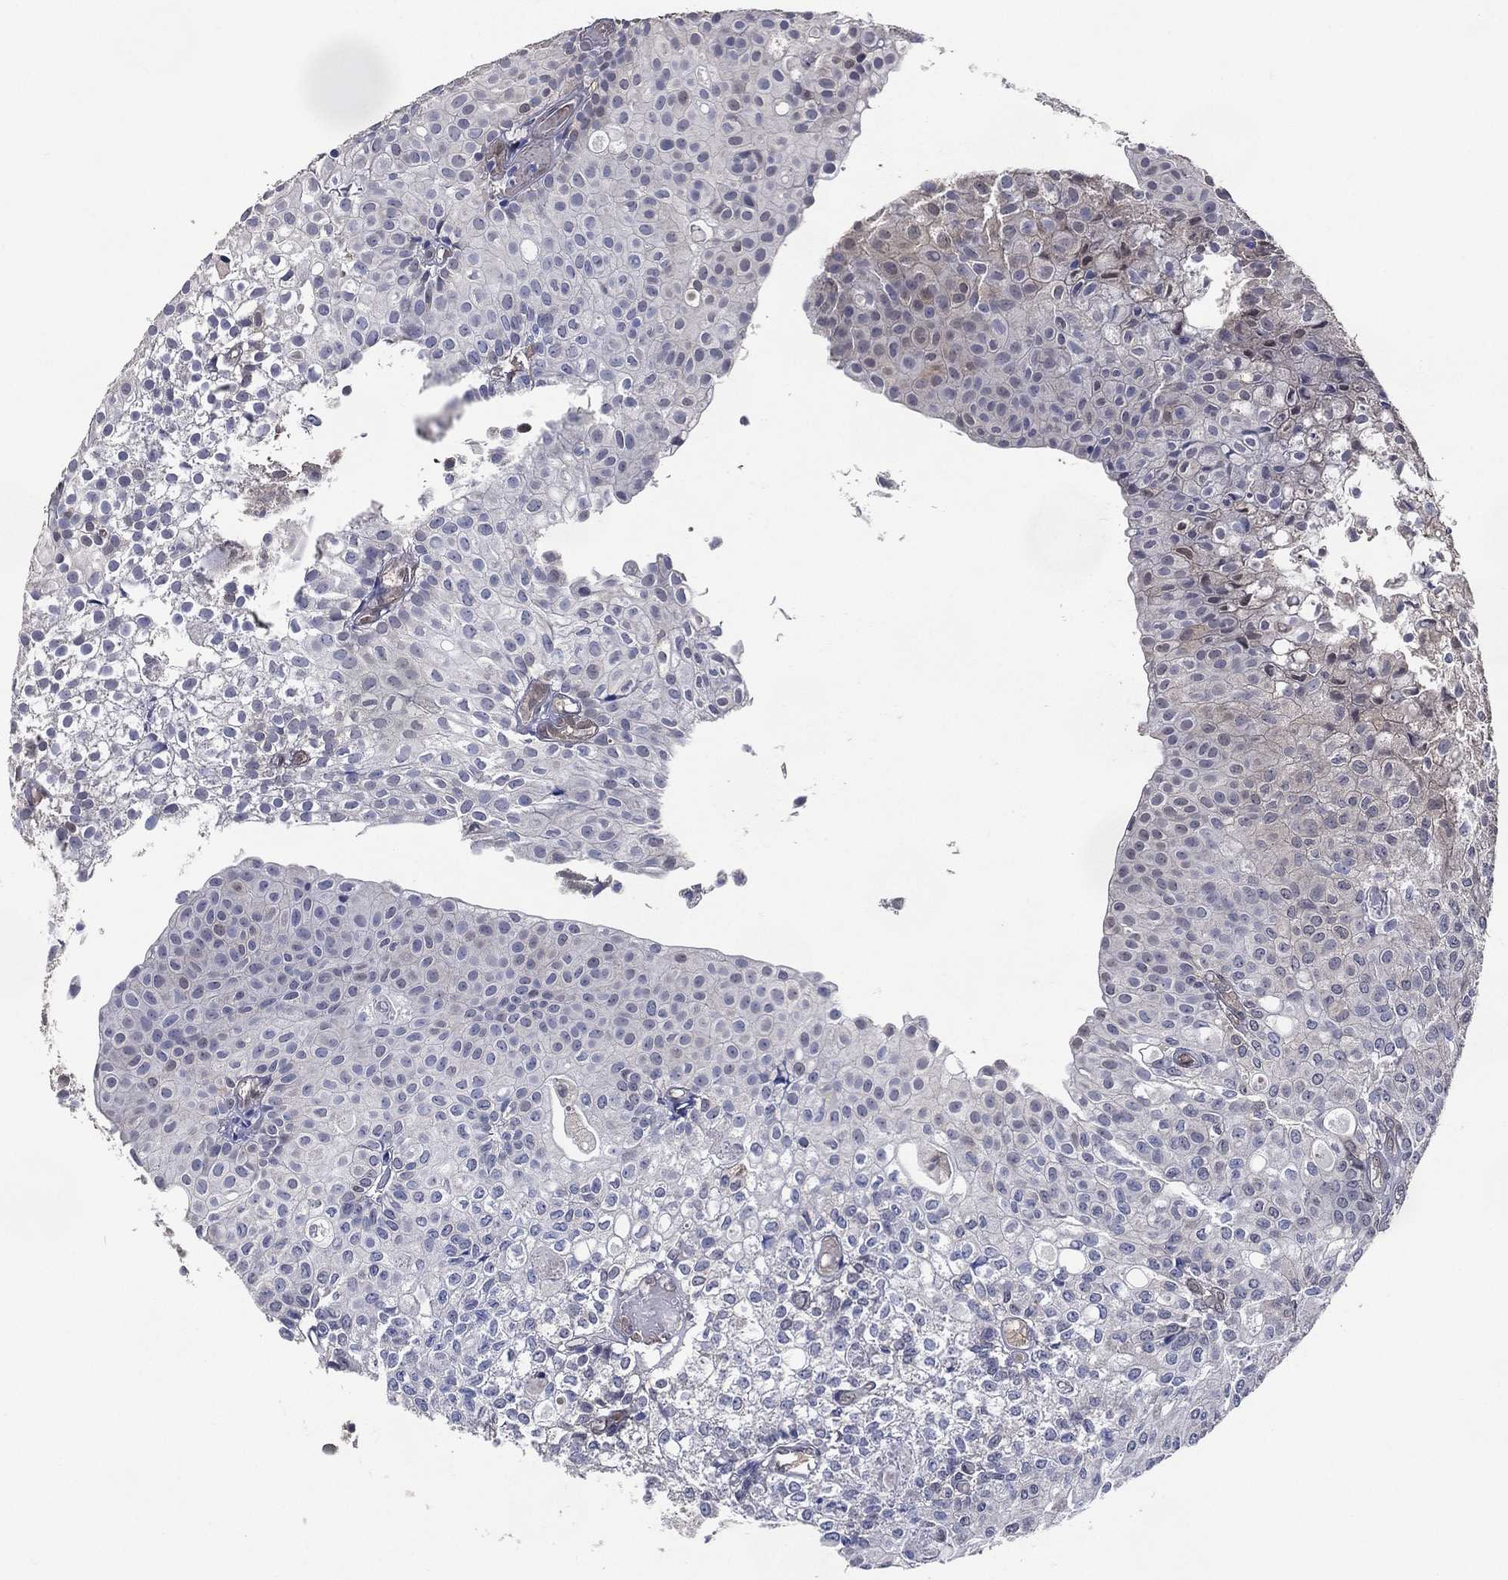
{"staining": {"intensity": "negative", "quantity": "none", "location": "none"}, "tissue": "urothelial cancer", "cell_type": "Tumor cells", "image_type": "cancer", "snomed": [{"axis": "morphology", "description": "Urothelial carcinoma, Low grade"}, {"axis": "topography", "description": "Urinary bladder"}], "caption": "This is an immunohistochemistry micrograph of urothelial carcinoma (low-grade). There is no staining in tumor cells.", "gene": "AK1", "patient": {"sex": "male", "age": 89}}